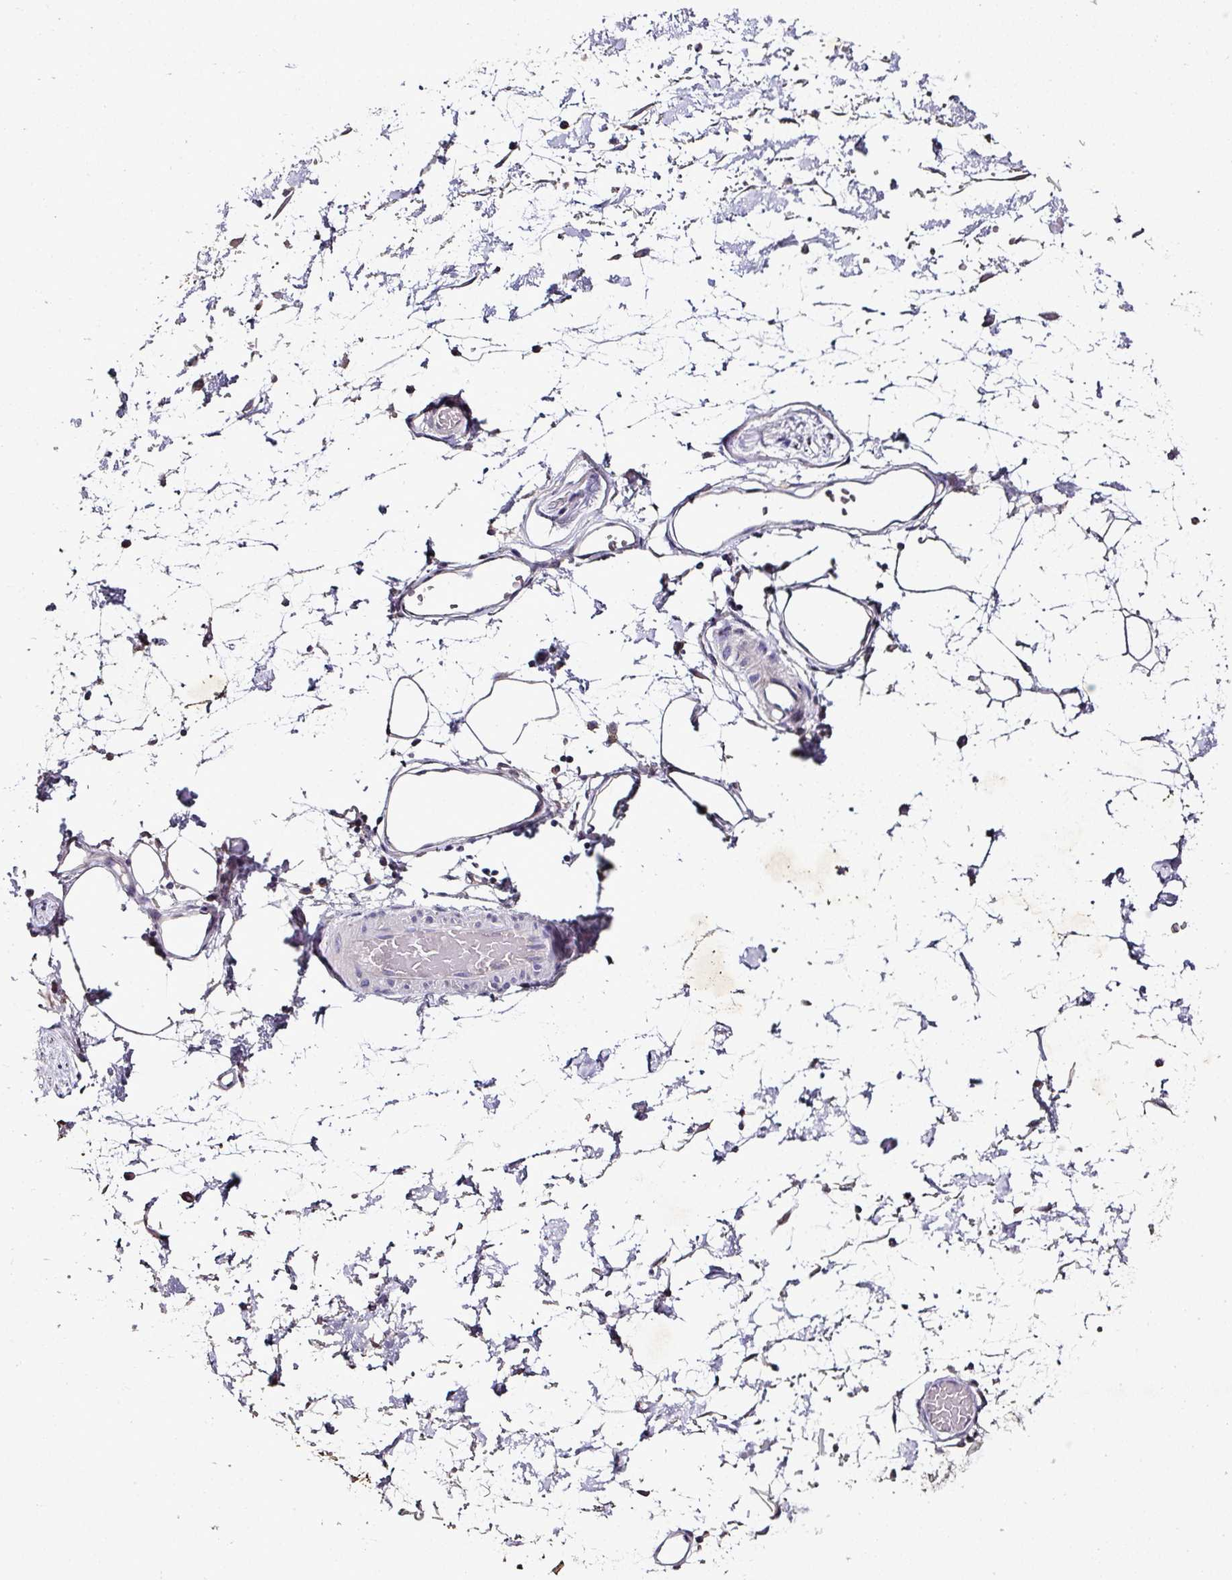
{"staining": {"intensity": "negative", "quantity": "none", "location": "none"}, "tissue": "adipose tissue", "cell_type": "Adipocytes", "image_type": "normal", "snomed": [{"axis": "morphology", "description": "Normal tissue, NOS"}, {"axis": "topography", "description": "Vulva"}, {"axis": "topography", "description": "Peripheral nerve tissue"}], "caption": "The IHC micrograph has no significant positivity in adipocytes of adipose tissue. The staining is performed using DAB (3,3'-diaminobenzidine) brown chromogen with nuclei counter-stained in using hematoxylin.", "gene": "SKIC2", "patient": {"sex": "female", "age": 68}}